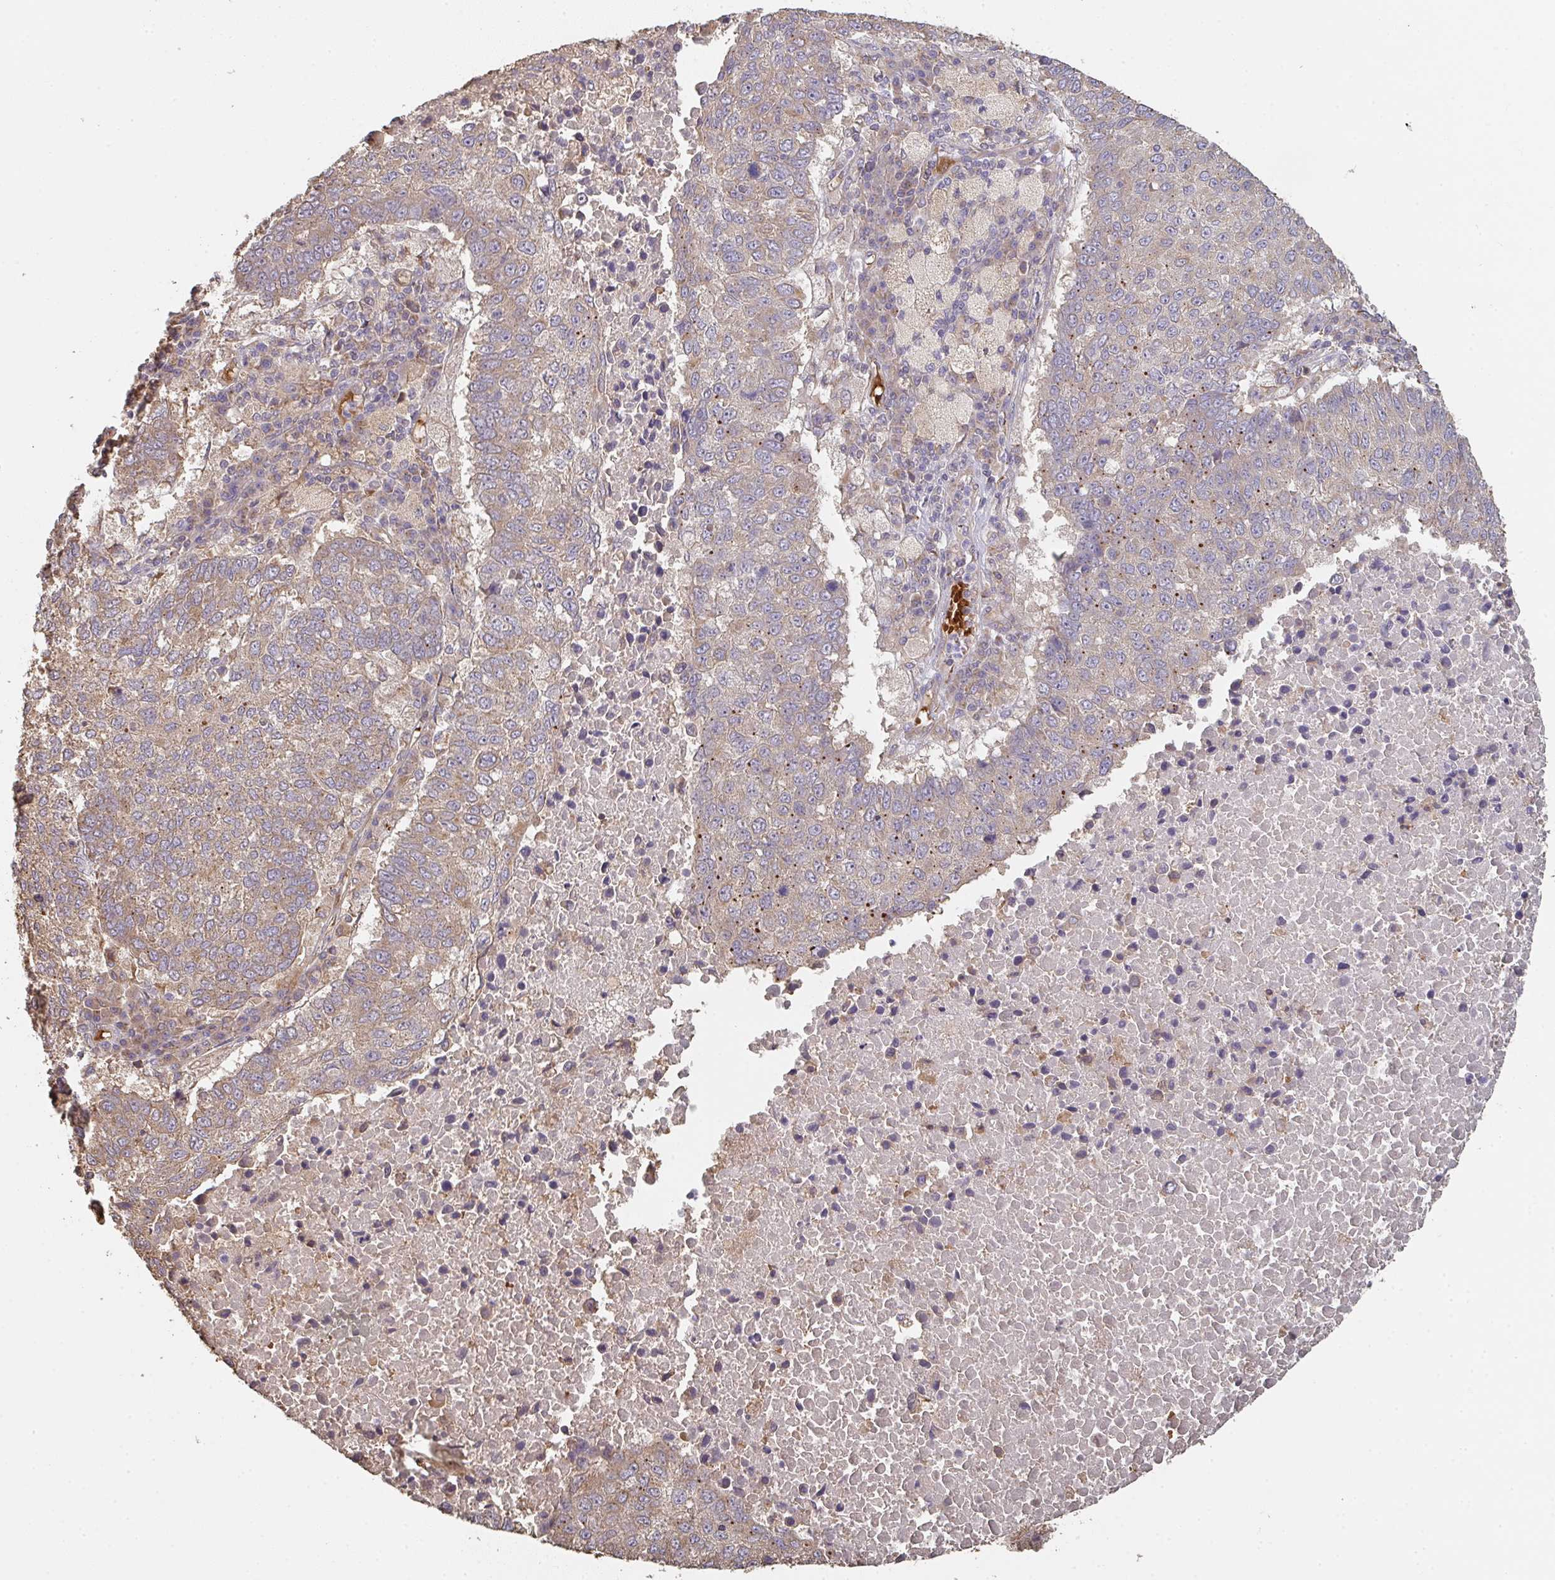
{"staining": {"intensity": "moderate", "quantity": ">75%", "location": "cytoplasmic/membranous"}, "tissue": "lung cancer", "cell_type": "Tumor cells", "image_type": "cancer", "snomed": [{"axis": "morphology", "description": "Squamous cell carcinoma, NOS"}, {"axis": "topography", "description": "Lung"}], "caption": "Lung squamous cell carcinoma stained with a protein marker exhibits moderate staining in tumor cells.", "gene": "POLG", "patient": {"sex": "male", "age": 73}}